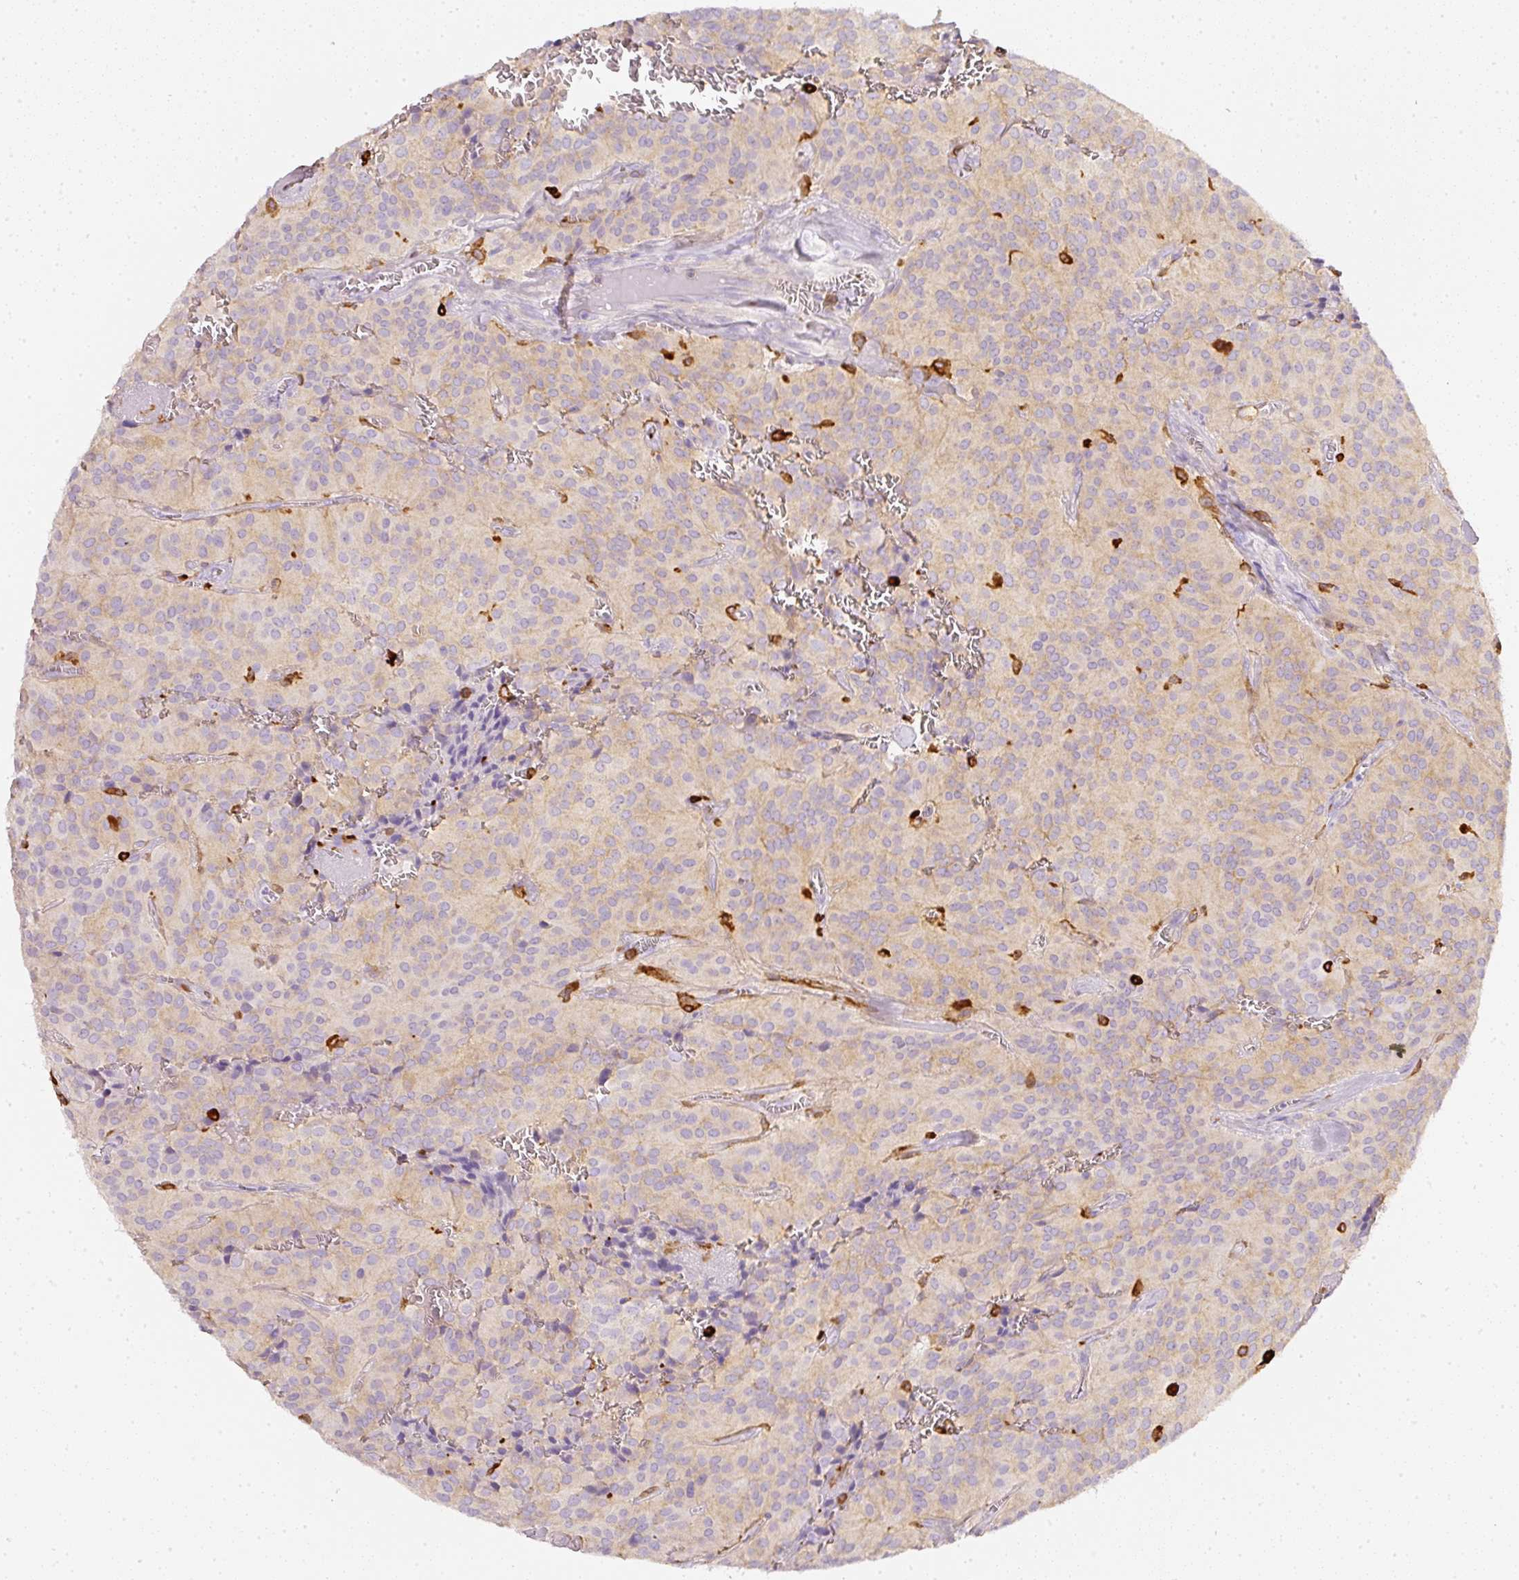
{"staining": {"intensity": "weak", "quantity": "25%-75%", "location": "cytoplasmic/membranous"}, "tissue": "glioma", "cell_type": "Tumor cells", "image_type": "cancer", "snomed": [{"axis": "morphology", "description": "Glioma, malignant, Low grade"}, {"axis": "topography", "description": "Brain"}], "caption": "The image demonstrates staining of glioma, revealing weak cytoplasmic/membranous protein staining (brown color) within tumor cells. Ihc stains the protein of interest in brown and the nuclei are stained blue.", "gene": "EVL", "patient": {"sex": "male", "age": 42}}